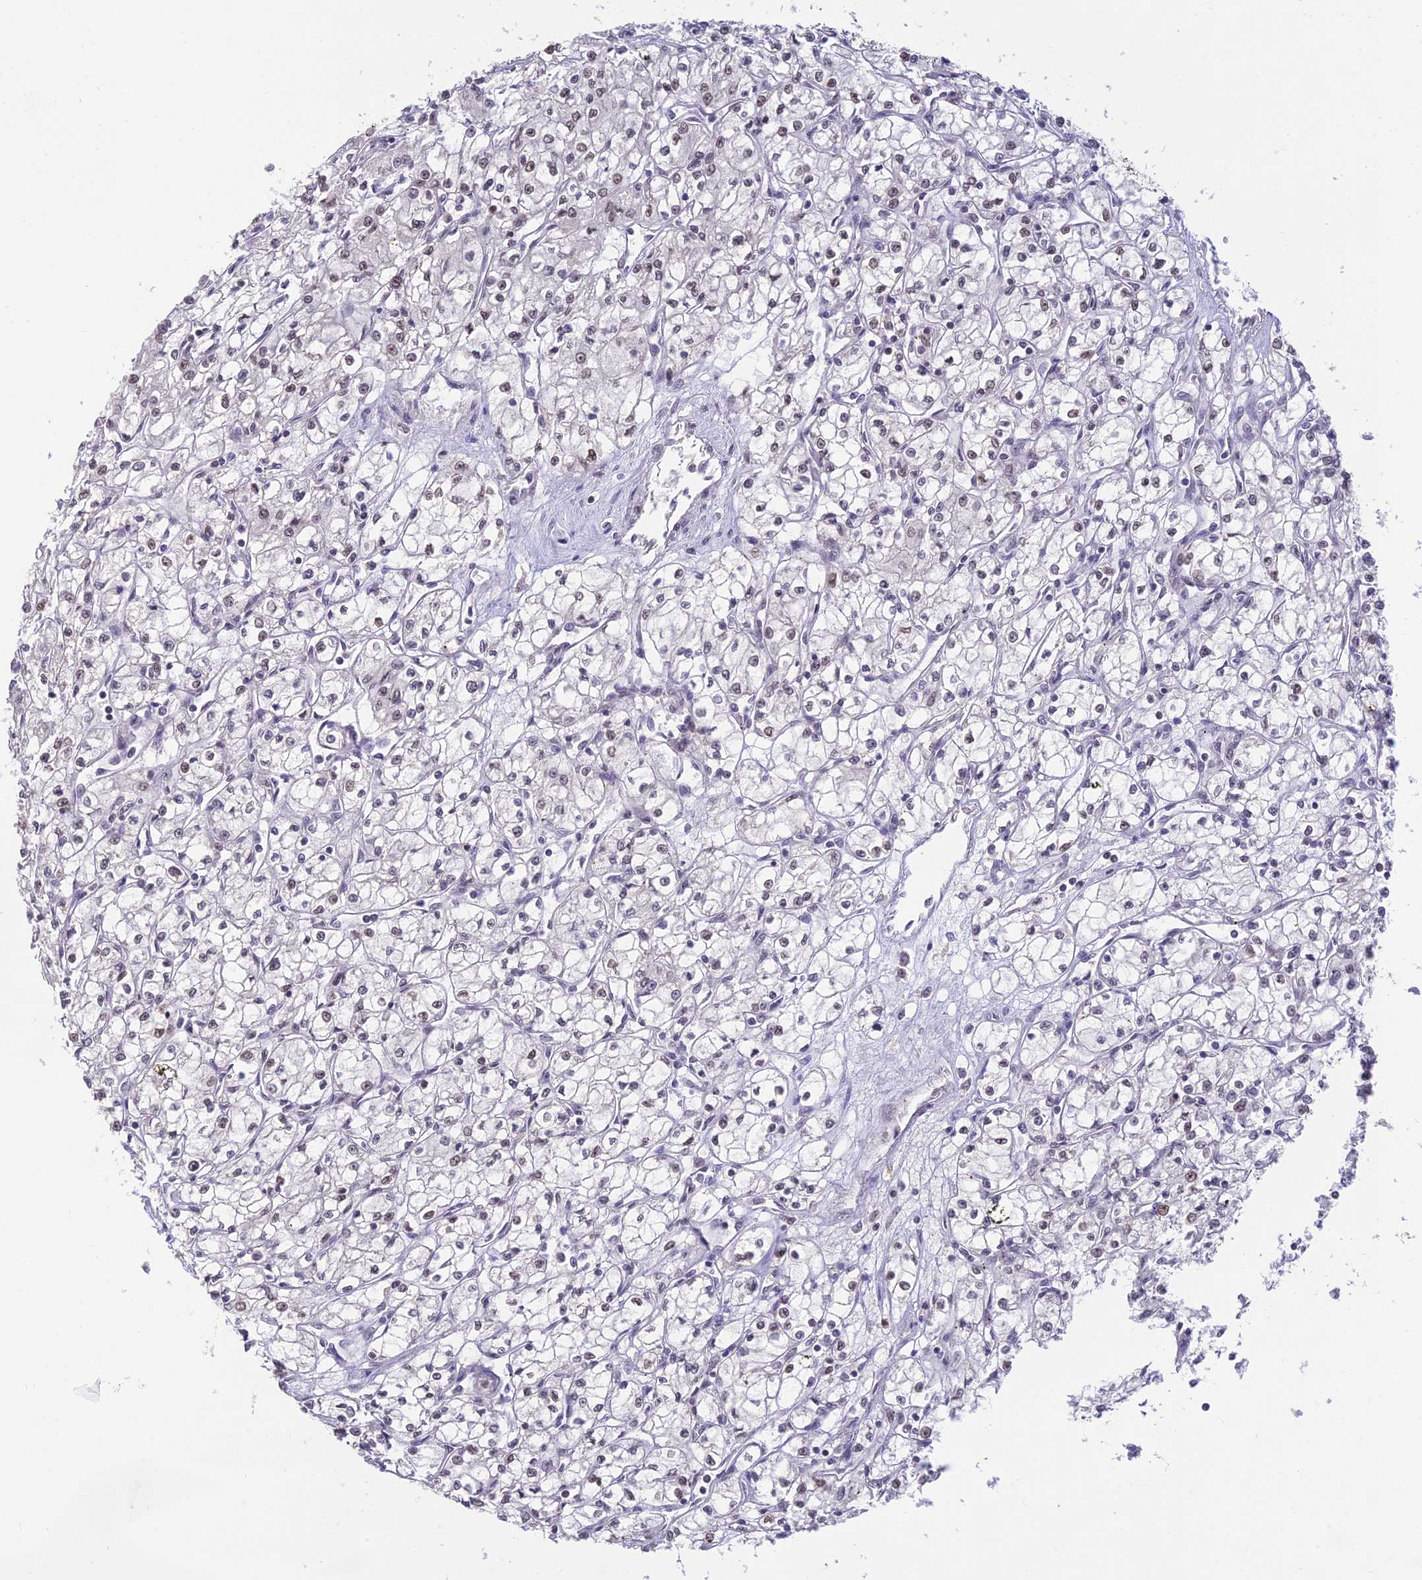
{"staining": {"intensity": "negative", "quantity": "none", "location": "none"}, "tissue": "renal cancer", "cell_type": "Tumor cells", "image_type": "cancer", "snomed": [{"axis": "morphology", "description": "Adenocarcinoma, NOS"}, {"axis": "topography", "description": "Kidney"}], "caption": "This is an immunohistochemistry photomicrograph of human renal cancer (adenocarcinoma). There is no staining in tumor cells.", "gene": "POLR1G", "patient": {"sex": "male", "age": 59}}